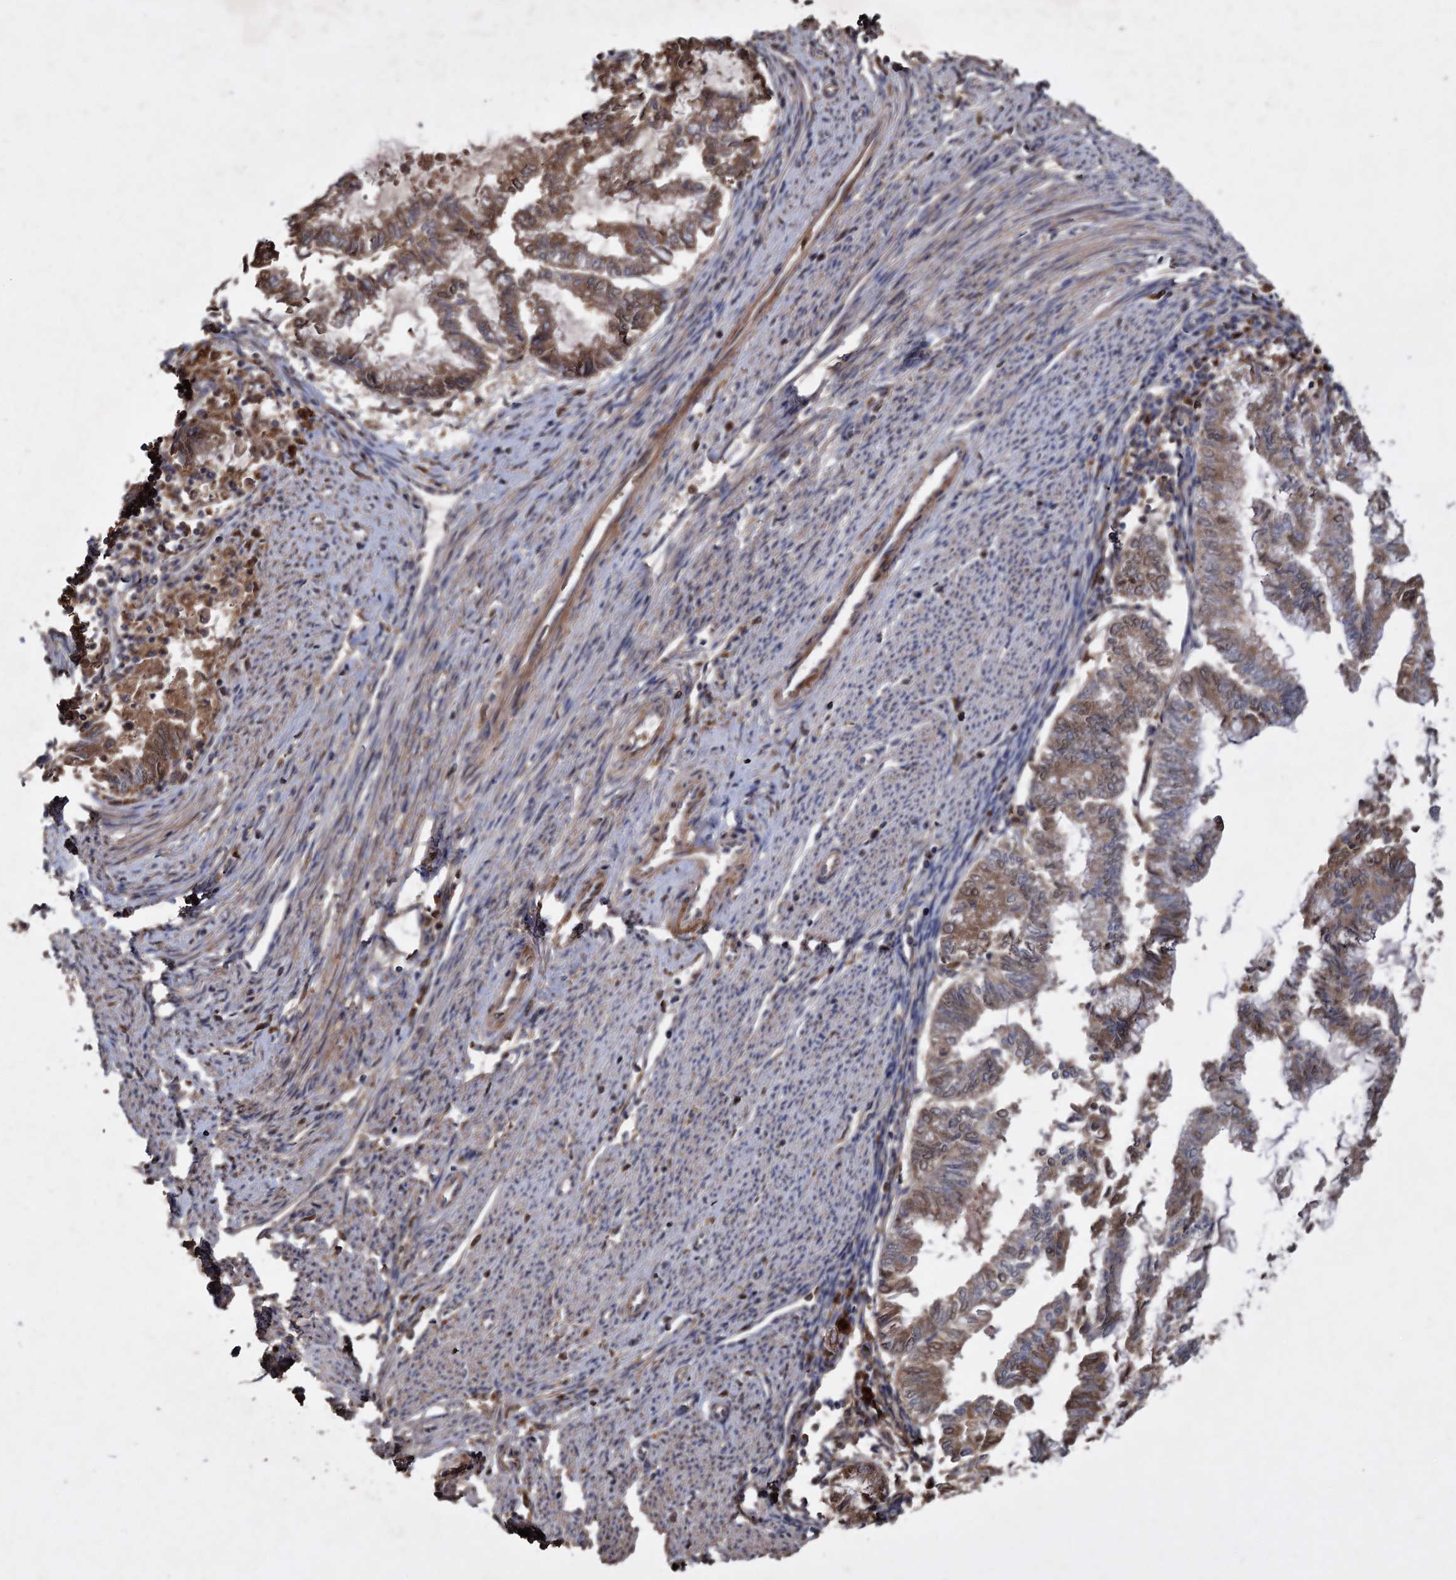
{"staining": {"intensity": "moderate", "quantity": ">75%", "location": "cytoplasmic/membranous"}, "tissue": "endometrial cancer", "cell_type": "Tumor cells", "image_type": "cancer", "snomed": [{"axis": "morphology", "description": "Adenocarcinoma, NOS"}, {"axis": "topography", "description": "Endometrium"}], "caption": "This photomicrograph exhibits IHC staining of endometrial cancer (adenocarcinoma), with medium moderate cytoplasmic/membranous staining in approximately >75% of tumor cells.", "gene": "GCLC", "patient": {"sex": "female", "age": 79}}